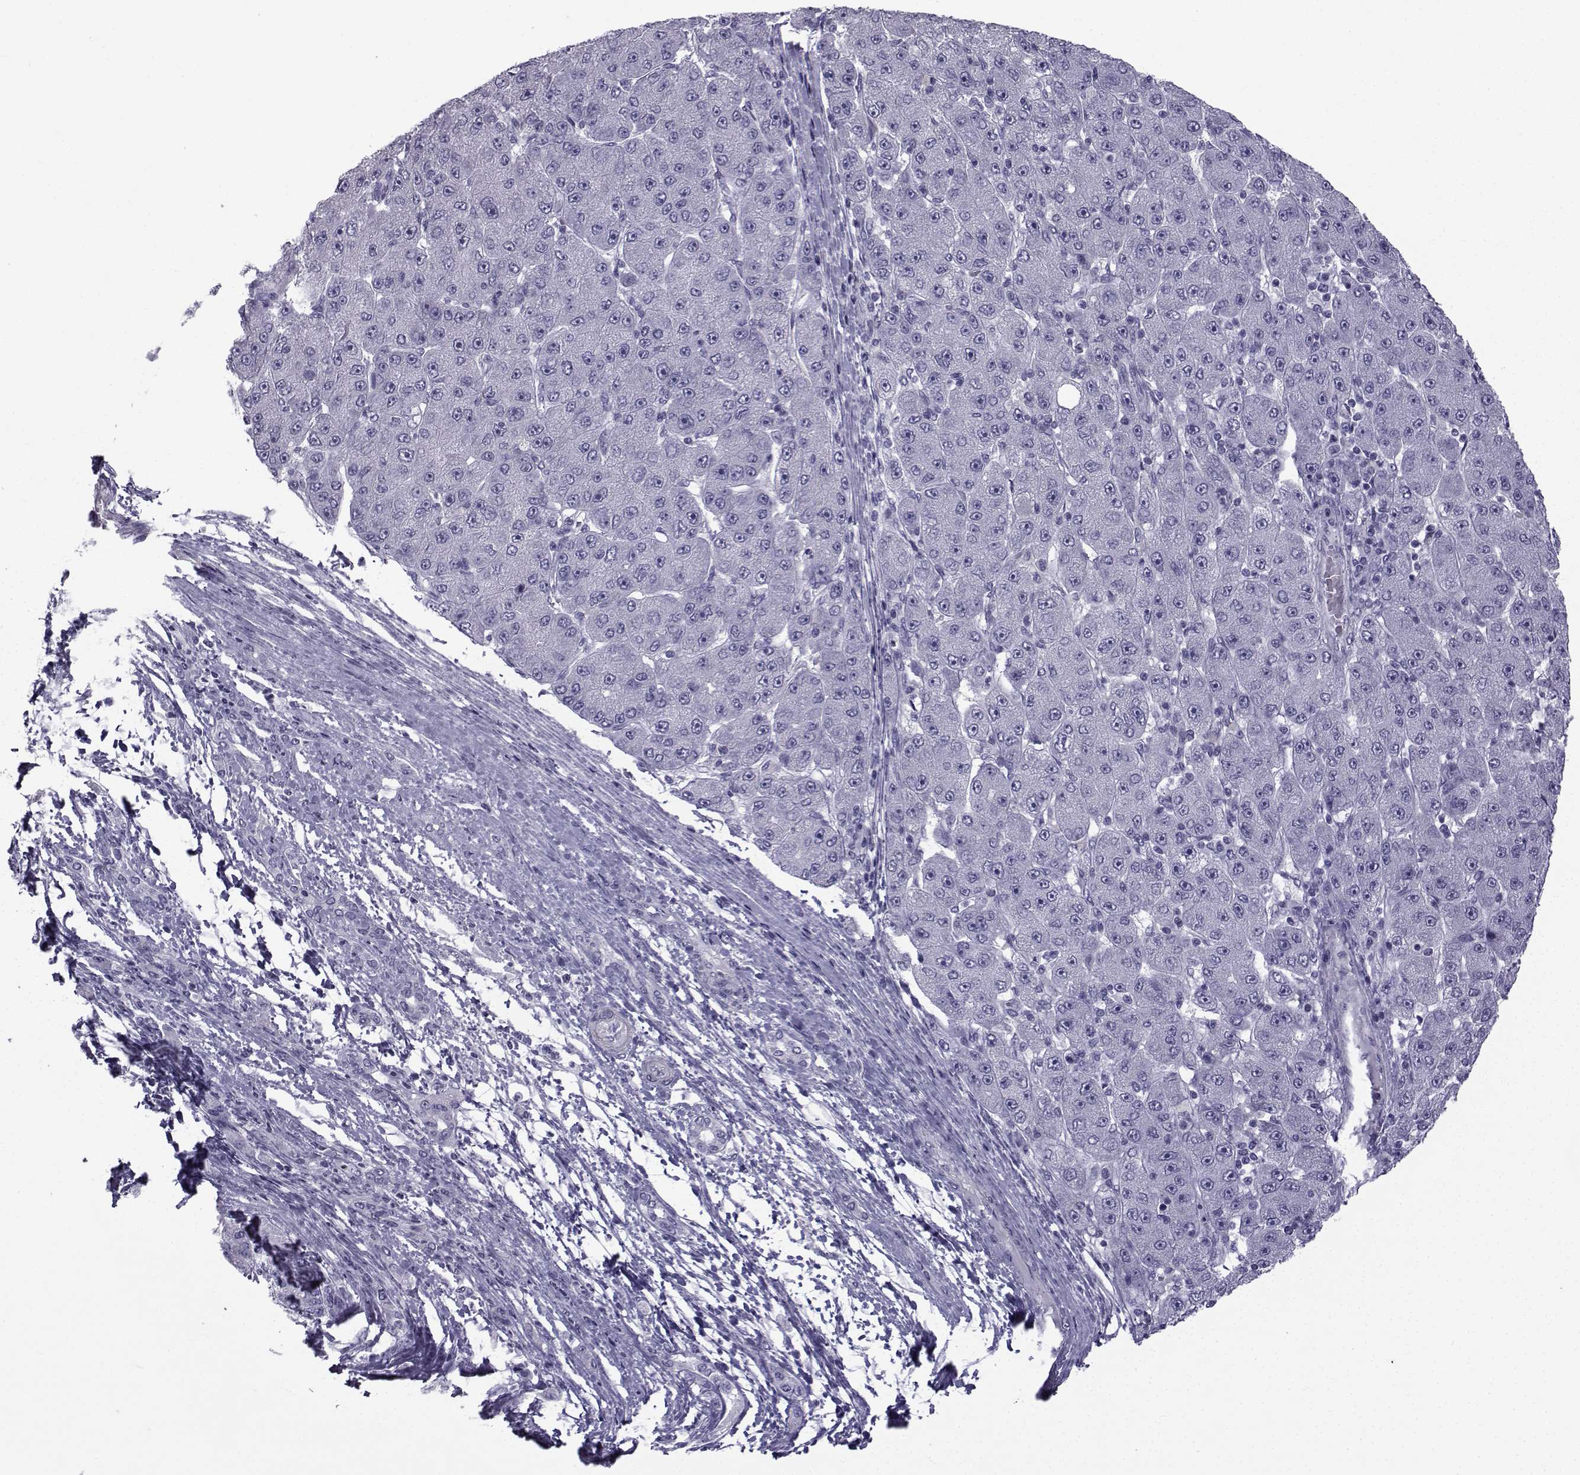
{"staining": {"intensity": "negative", "quantity": "none", "location": "none"}, "tissue": "liver cancer", "cell_type": "Tumor cells", "image_type": "cancer", "snomed": [{"axis": "morphology", "description": "Carcinoma, Hepatocellular, NOS"}, {"axis": "topography", "description": "Liver"}], "caption": "High power microscopy micrograph of an immunohistochemistry micrograph of liver cancer (hepatocellular carcinoma), revealing no significant expression in tumor cells.", "gene": "SPANXD", "patient": {"sex": "male", "age": 67}}